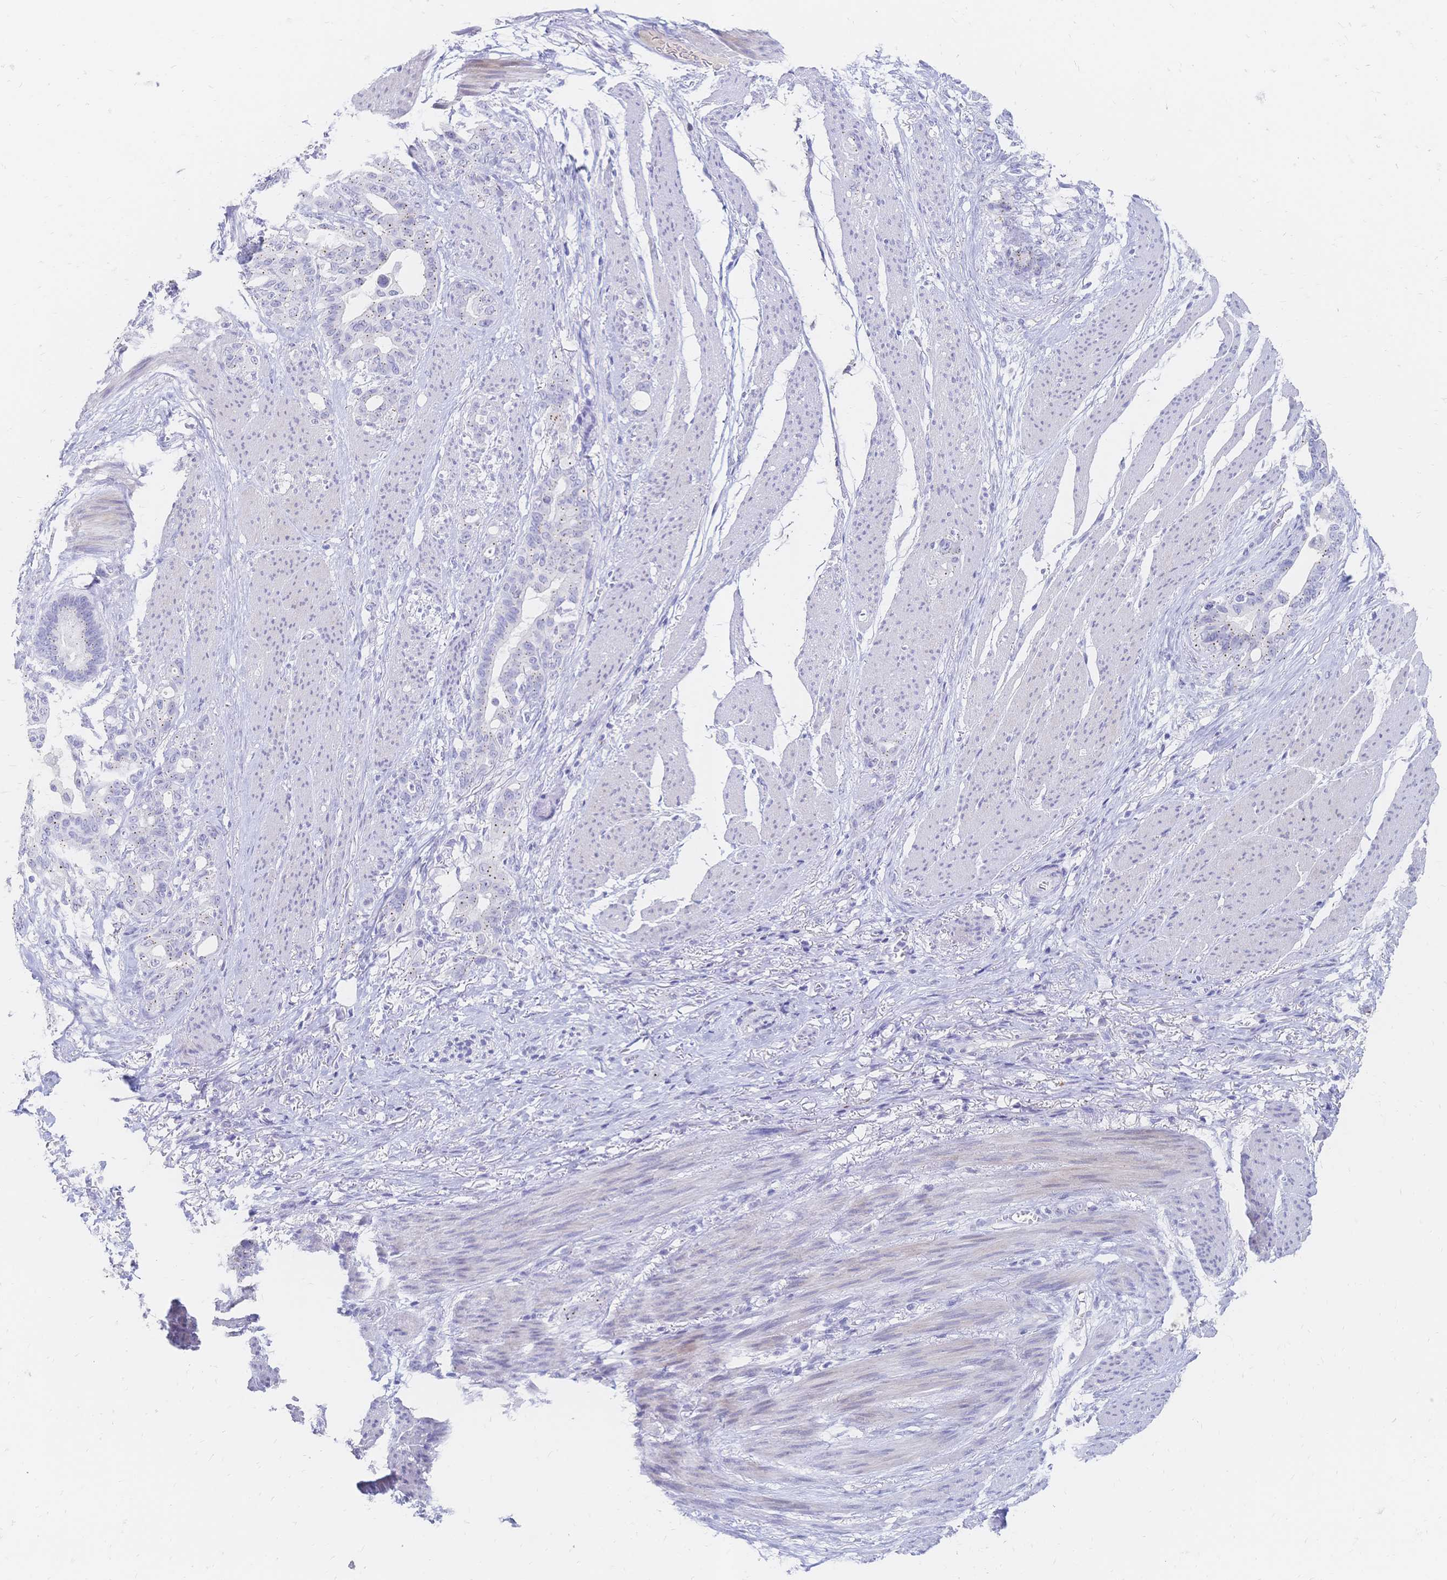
{"staining": {"intensity": "negative", "quantity": "none", "location": "none"}, "tissue": "stomach cancer", "cell_type": "Tumor cells", "image_type": "cancer", "snomed": [{"axis": "morphology", "description": "Normal tissue, NOS"}, {"axis": "morphology", "description": "Adenocarcinoma, NOS"}, {"axis": "topography", "description": "Esophagus"}, {"axis": "topography", "description": "Stomach, upper"}], "caption": "Immunohistochemical staining of stomach adenocarcinoma reveals no significant positivity in tumor cells.", "gene": "PSORS1C2", "patient": {"sex": "male", "age": 62}}